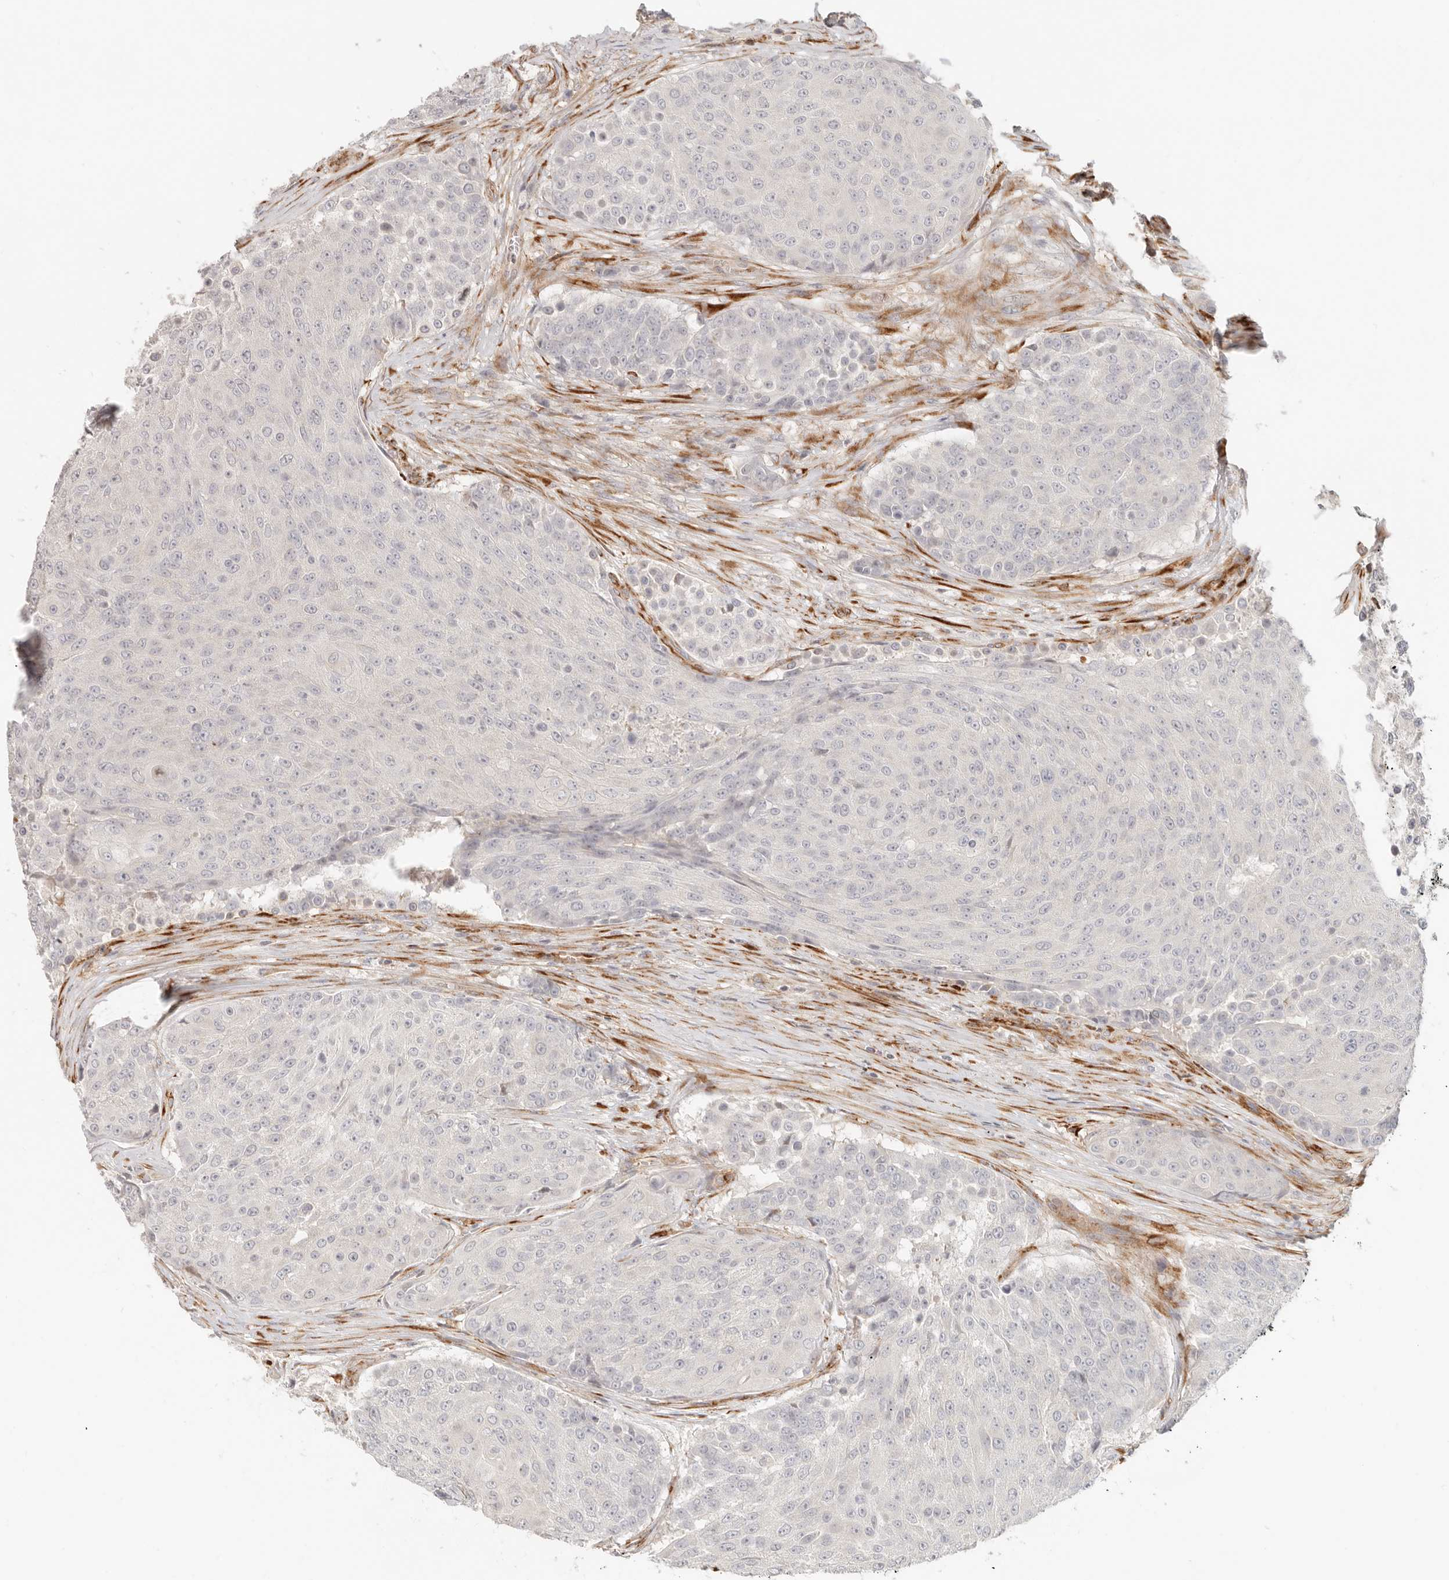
{"staining": {"intensity": "negative", "quantity": "none", "location": "none"}, "tissue": "urothelial cancer", "cell_type": "Tumor cells", "image_type": "cancer", "snomed": [{"axis": "morphology", "description": "Urothelial carcinoma, High grade"}, {"axis": "topography", "description": "Urinary bladder"}], "caption": "Urothelial carcinoma (high-grade) stained for a protein using immunohistochemistry (IHC) displays no positivity tumor cells.", "gene": "SASS6", "patient": {"sex": "female", "age": 63}}